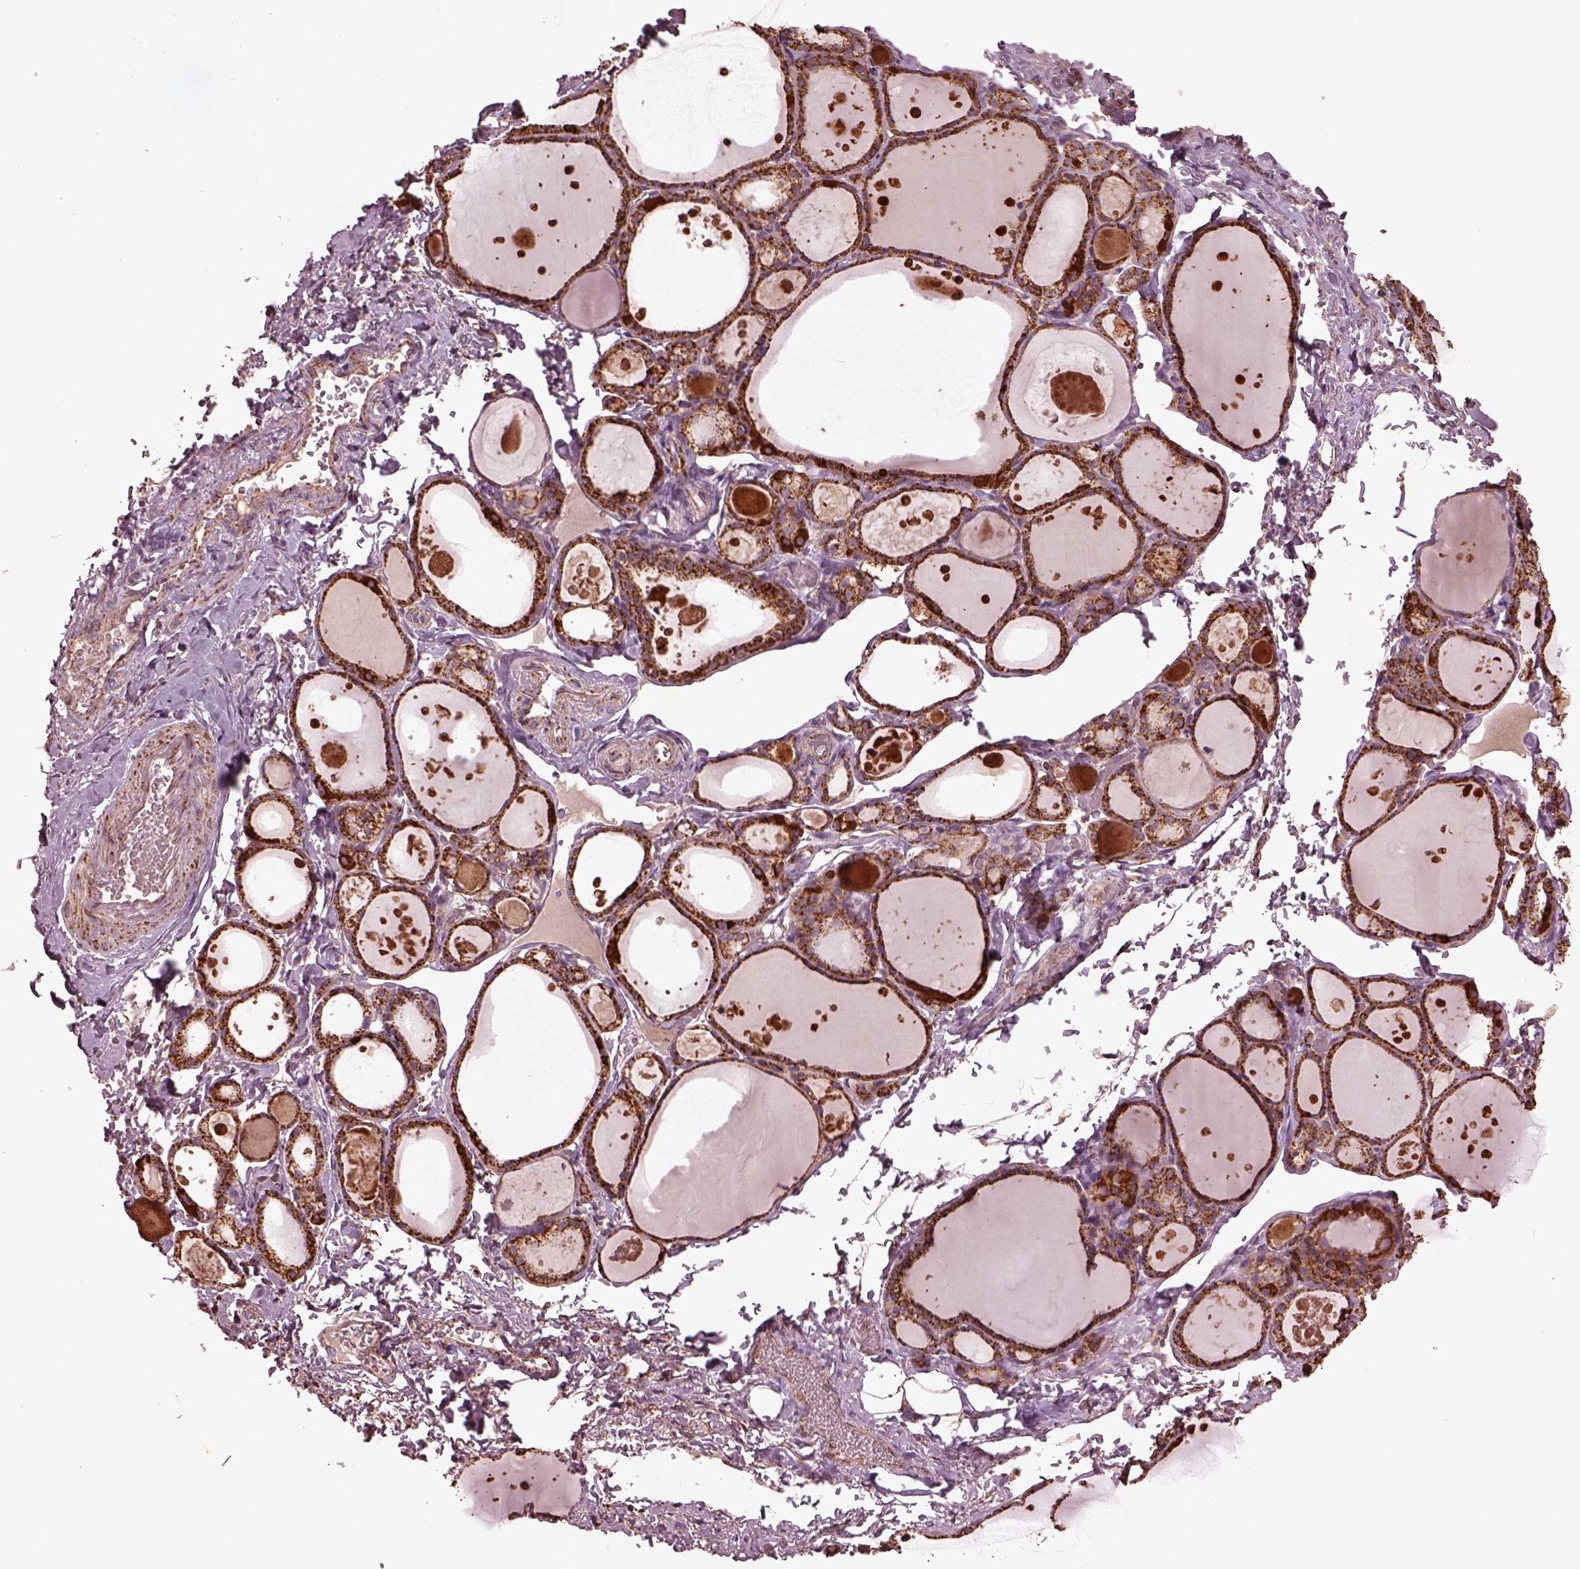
{"staining": {"intensity": "strong", "quantity": ">75%", "location": "cytoplasmic/membranous"}, "tissue": "thyroid gland", "cell_type": "Glandular cells", "image_type": "normal", "snomed": [{"axis": "morphology", "description": "Normal tissue, NOS"}, {"axis": "topography", "description": "Thyroid gland"}], "caption": "Immunohistochemical staining of benign human thyroid gland demonstrates strong cytoplasmic/membranous protein expression in approximately >75% of glandular cells. The staining is performed using DAB brown chromogen to label protein expression. The nuclei are counter-stained blue using hematoxylin.", "gene": "TMEM254", "patient": {"sex": "male", "age": 68}}